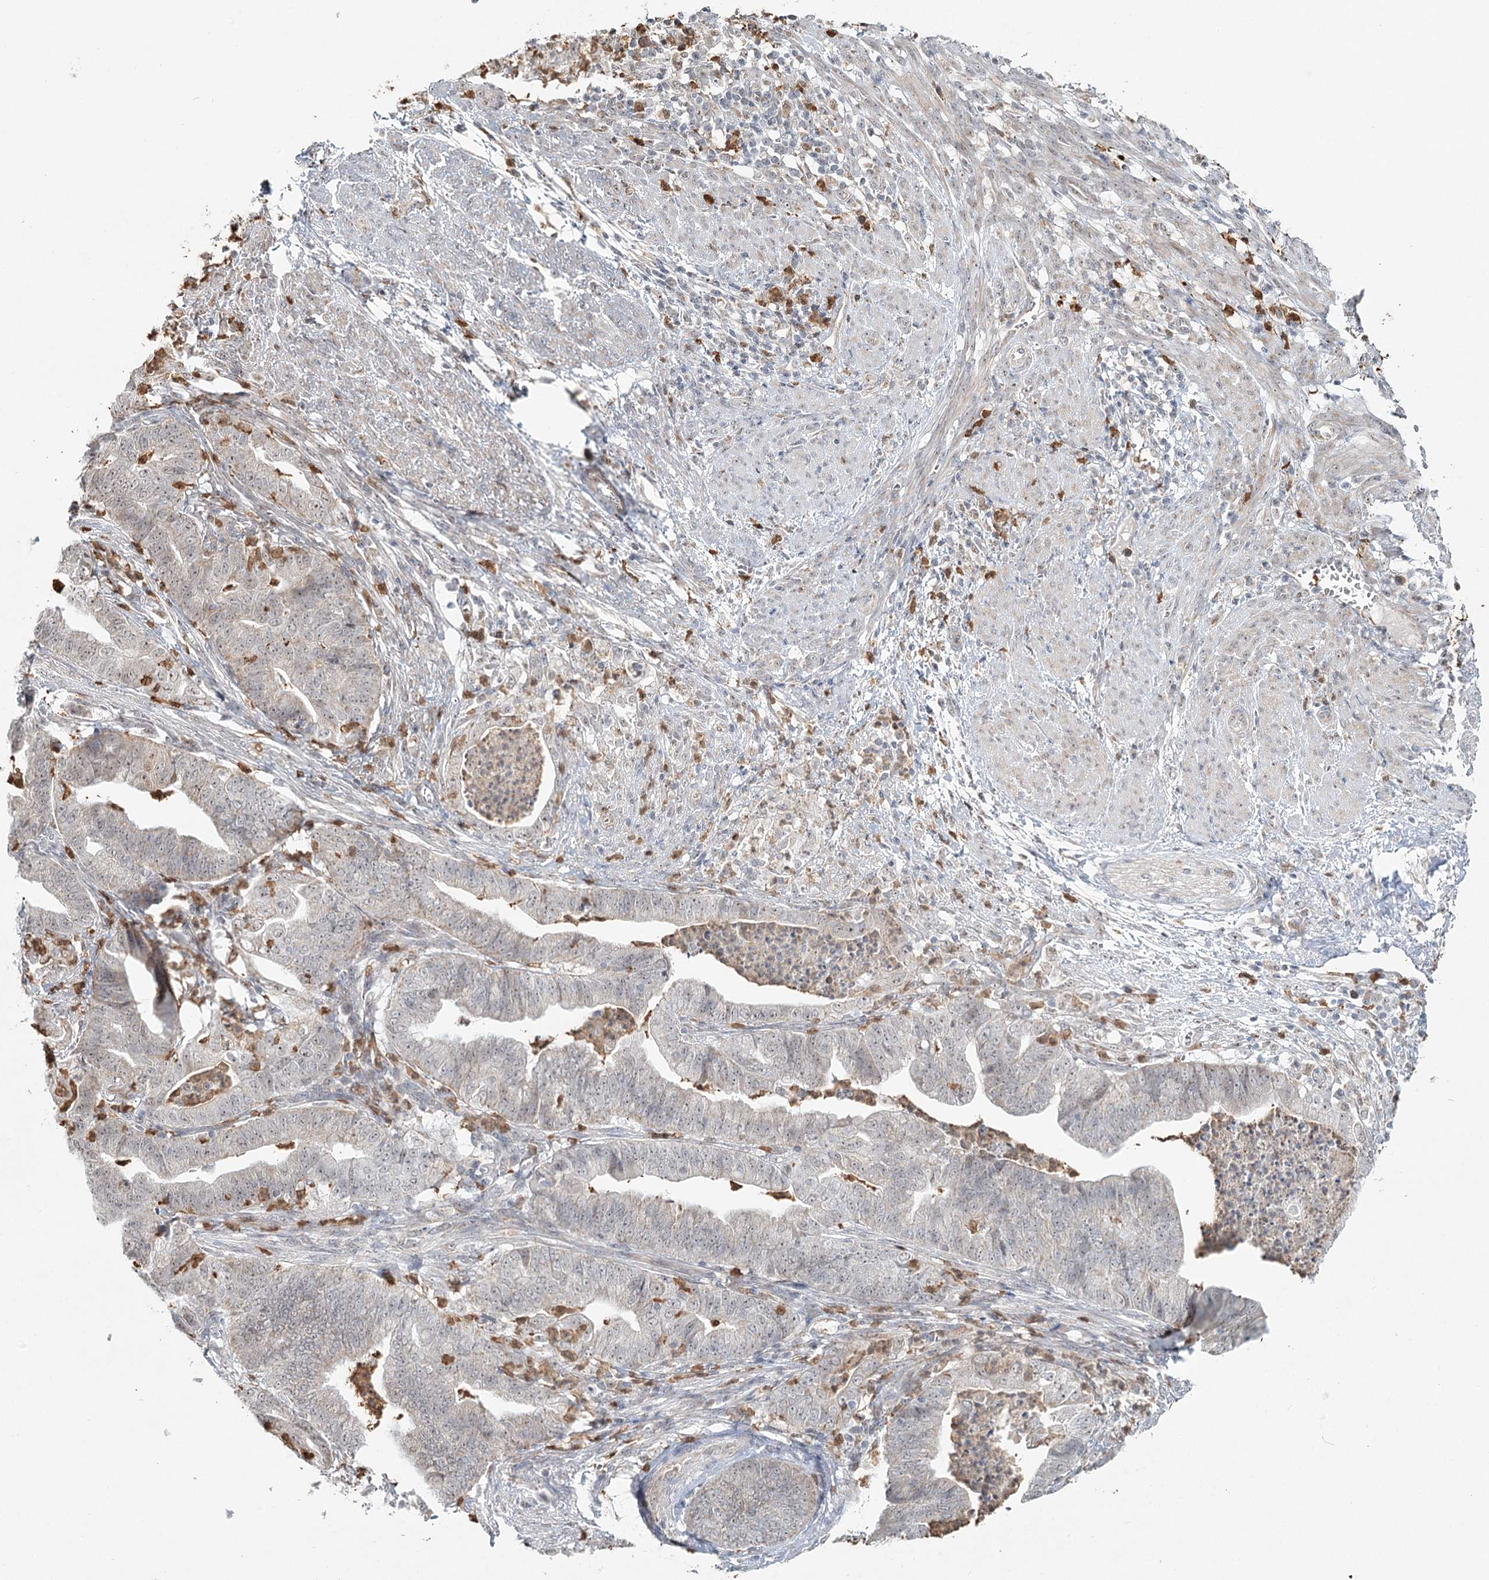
{"staining": {"intensity": "weak", "quantity": "<25%", "location": "cytoplasmic/membranous"}, "tissue": "endometrial cancer", "cell_type": "Tumor cells", "image_type": "cancer", "snomed": [{"axis": "morphology", "description": "Polyp, NOS"}, {"axis": "morphology", "description": "Adenocarcinoma, NOS"}, {"axis": "morphology", "description": "Adenoma, NOS"}, {"axis": "topography", "description": "Endometrium"}], "caption": "Endometrial cancer was stained to show a protein in brown. There is no significant positivity in tumor cells. Brightfield microscopy of immunohistochemistry stained with DAB (brown) and hematoxylin (blue), captured at high magnification.", "gene": "ATAD1", "patient": {"sex": "female", "age": 79}}